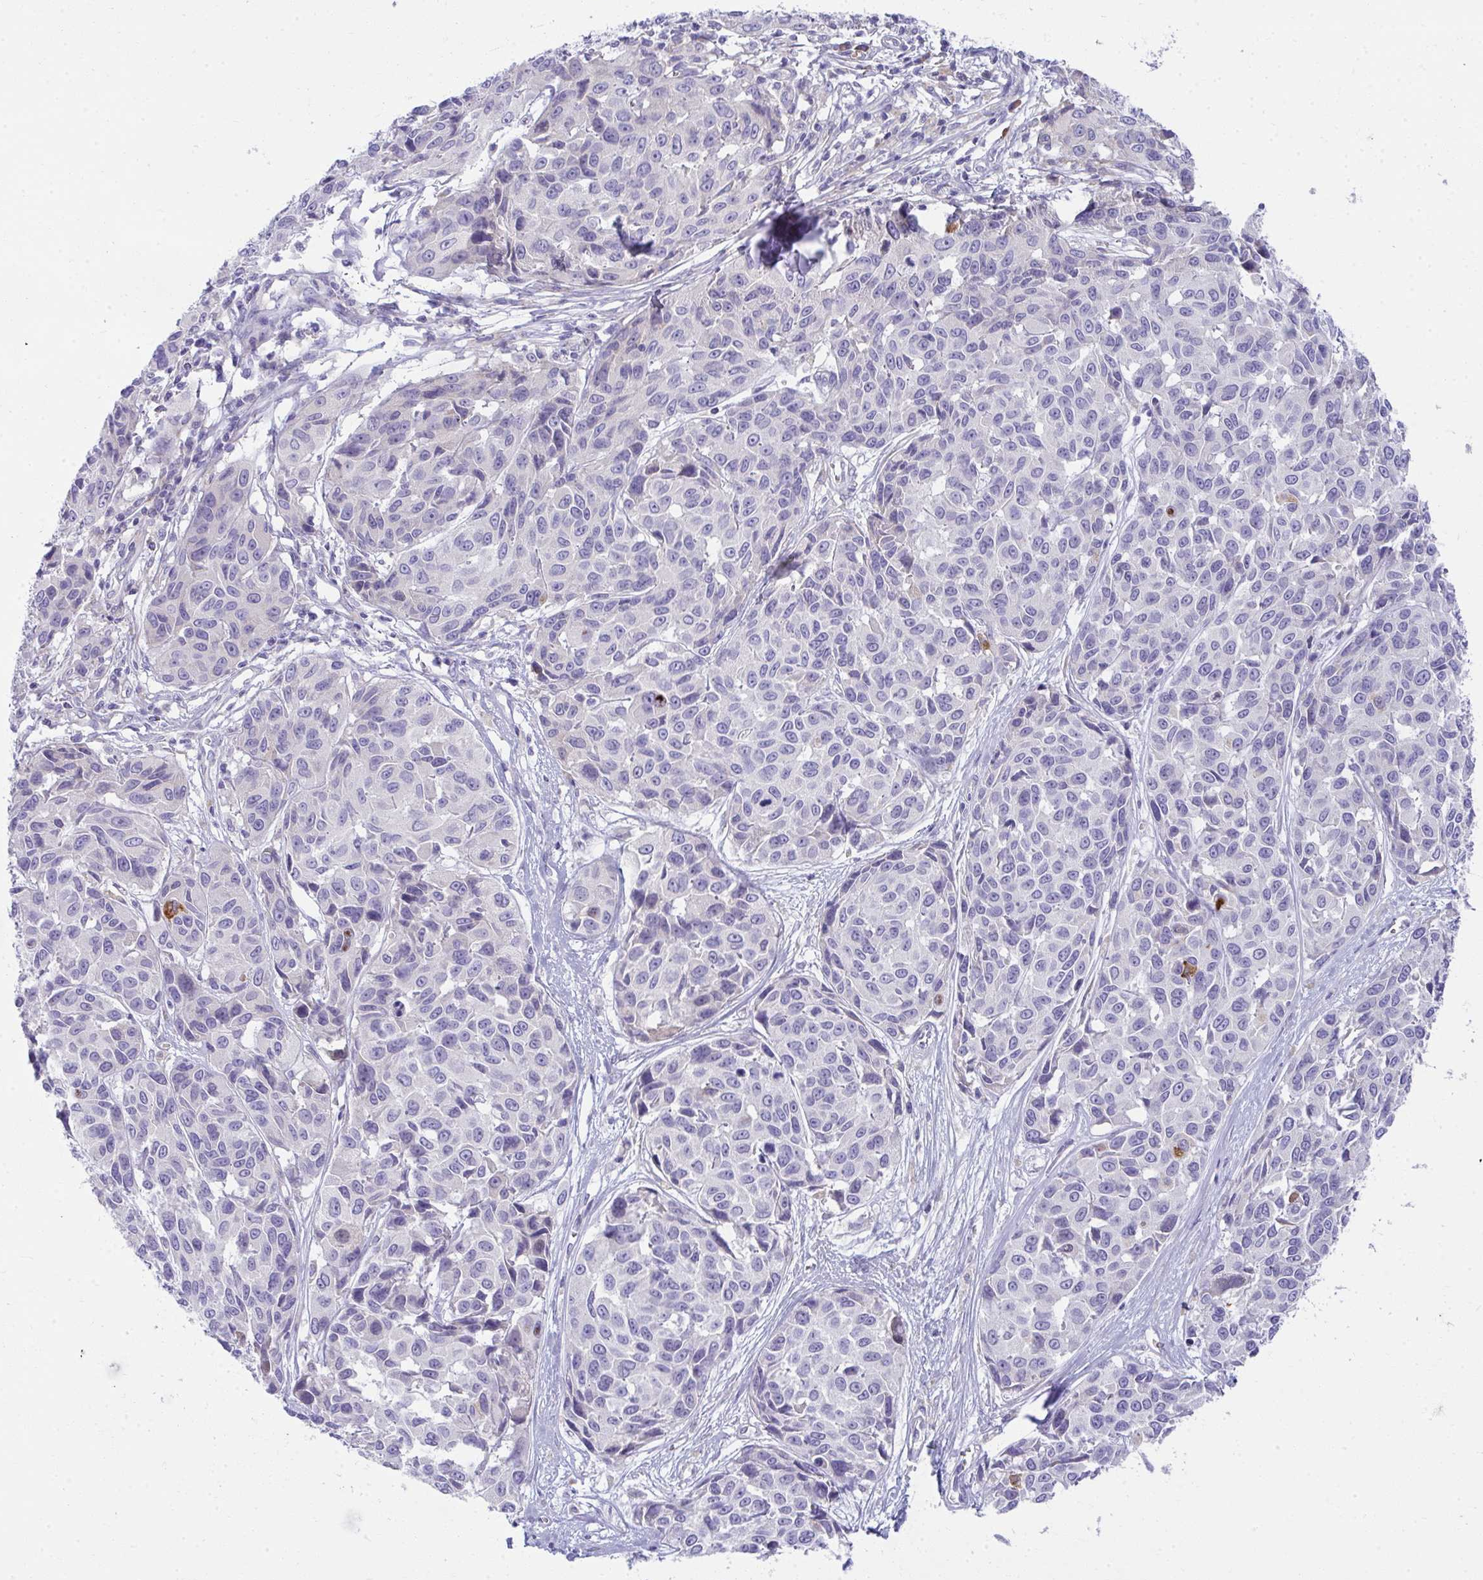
{"staining": {"intensity": "negative", "quantity": "none", "location": "none"}, "tissue": "melanoma", "cell_type": "Tumor cells", "image_type": "cancer", "snomed": [{"axis": "morphology", "description": "Malignant melanoma, NOS"}, {"axis": "topography", "description": "Skin"}], "caption": "There is no significant positivity in tumor cells of melanoma. Nuclei are stained in blue.", "gene": "FASLG", "patient": {"sex": "female", "age": 66}}